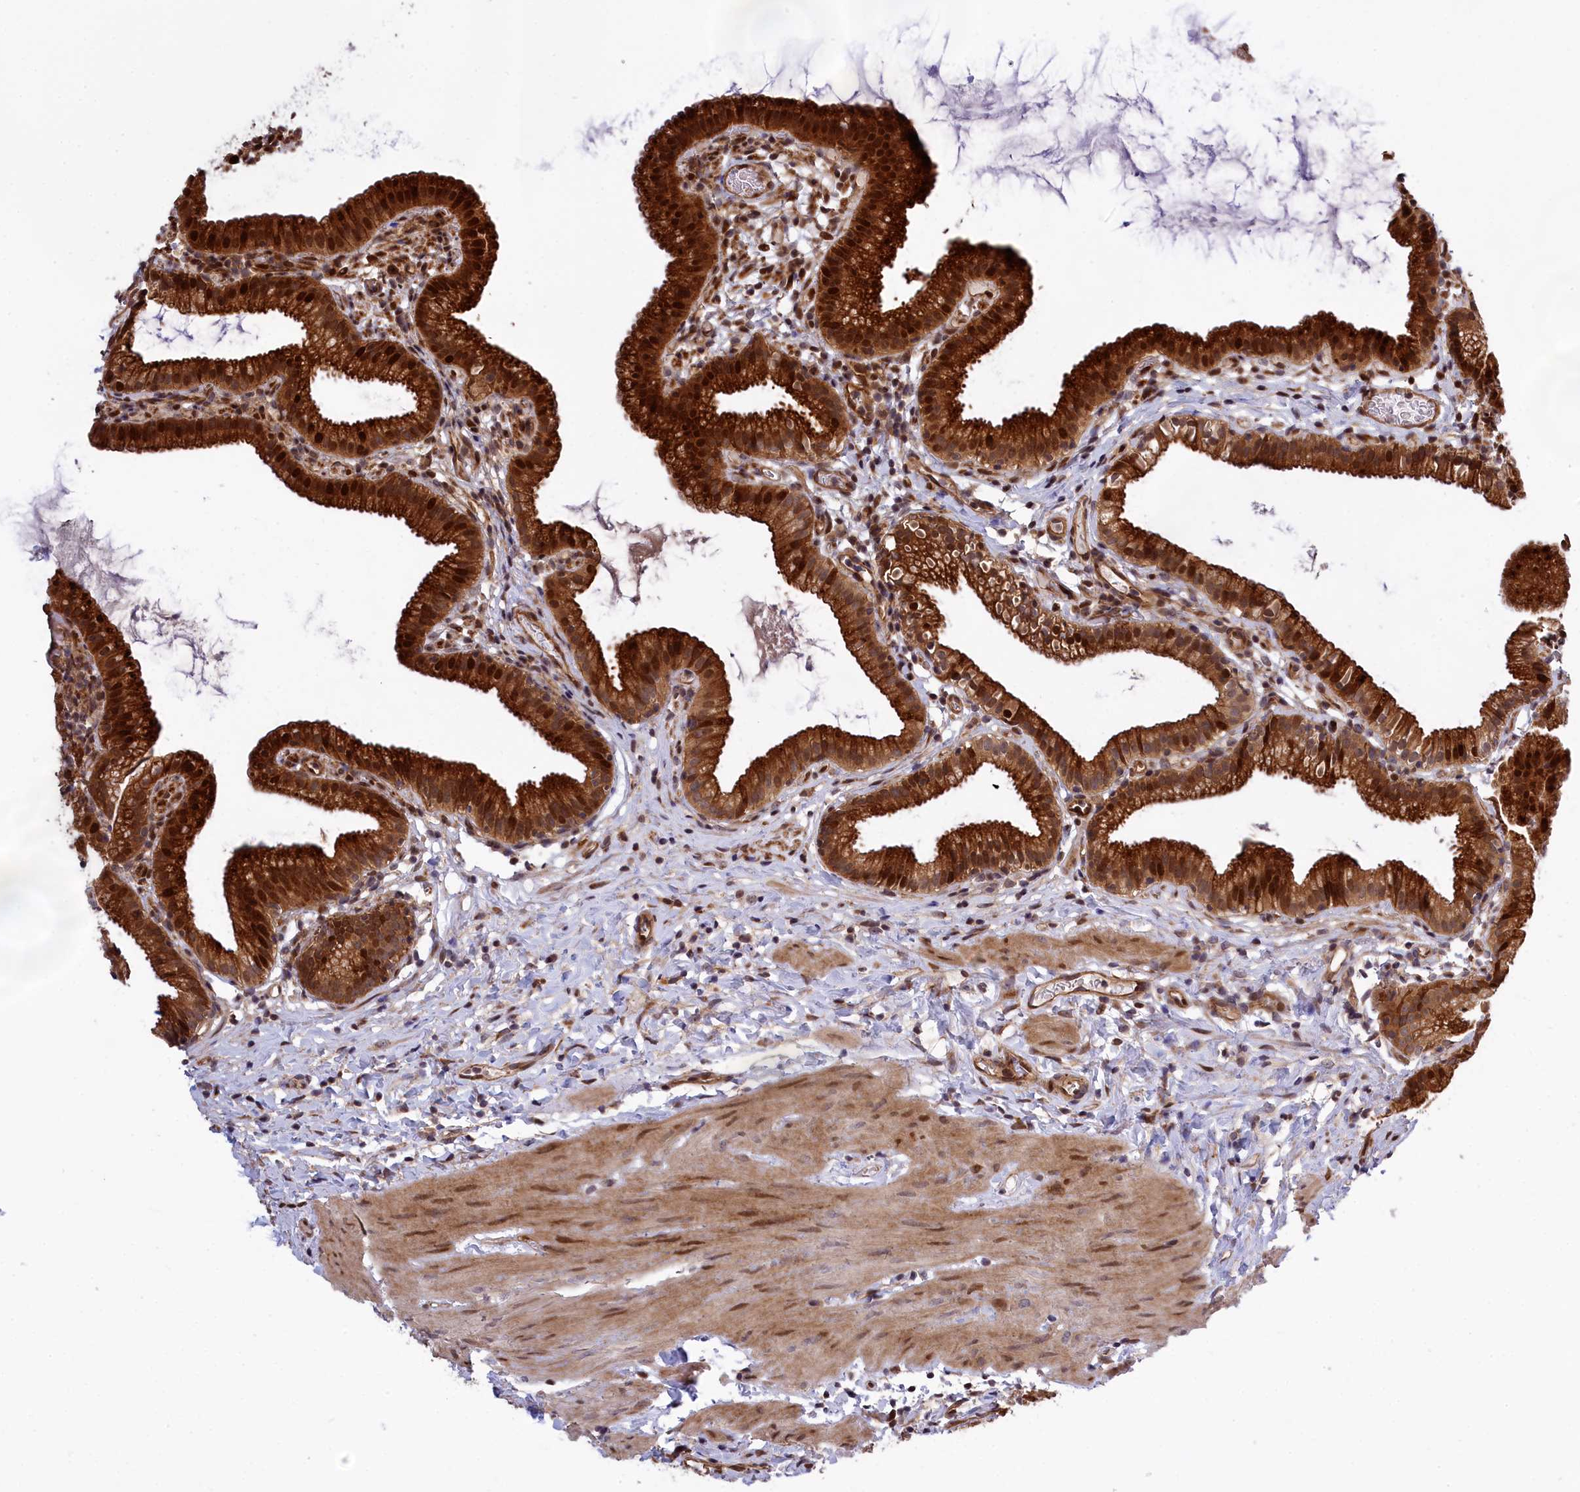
{"staining": {"intensity": "strong", "quantity": ">75%", "location": "cytoplasmic/membranous,nuclear"}, "tissue": "gallbladder", "cell_type": "Glandular cells", "image_type": "normal", "snomed": [{"axis": "morphology", "description": "Normal tissue, NOS"}, {"axis": "topography", "description": "Gallbladder"}], "caption": "A high-resolution micrograph shows immunohistochemistry staining of benign gallbladder, which displays strong cytoplasmic/membranous,nuclear positivity in about >75% of glandular cells.", "gene": "DDX60L", "patient": {"sex": "female", "age": 46}}